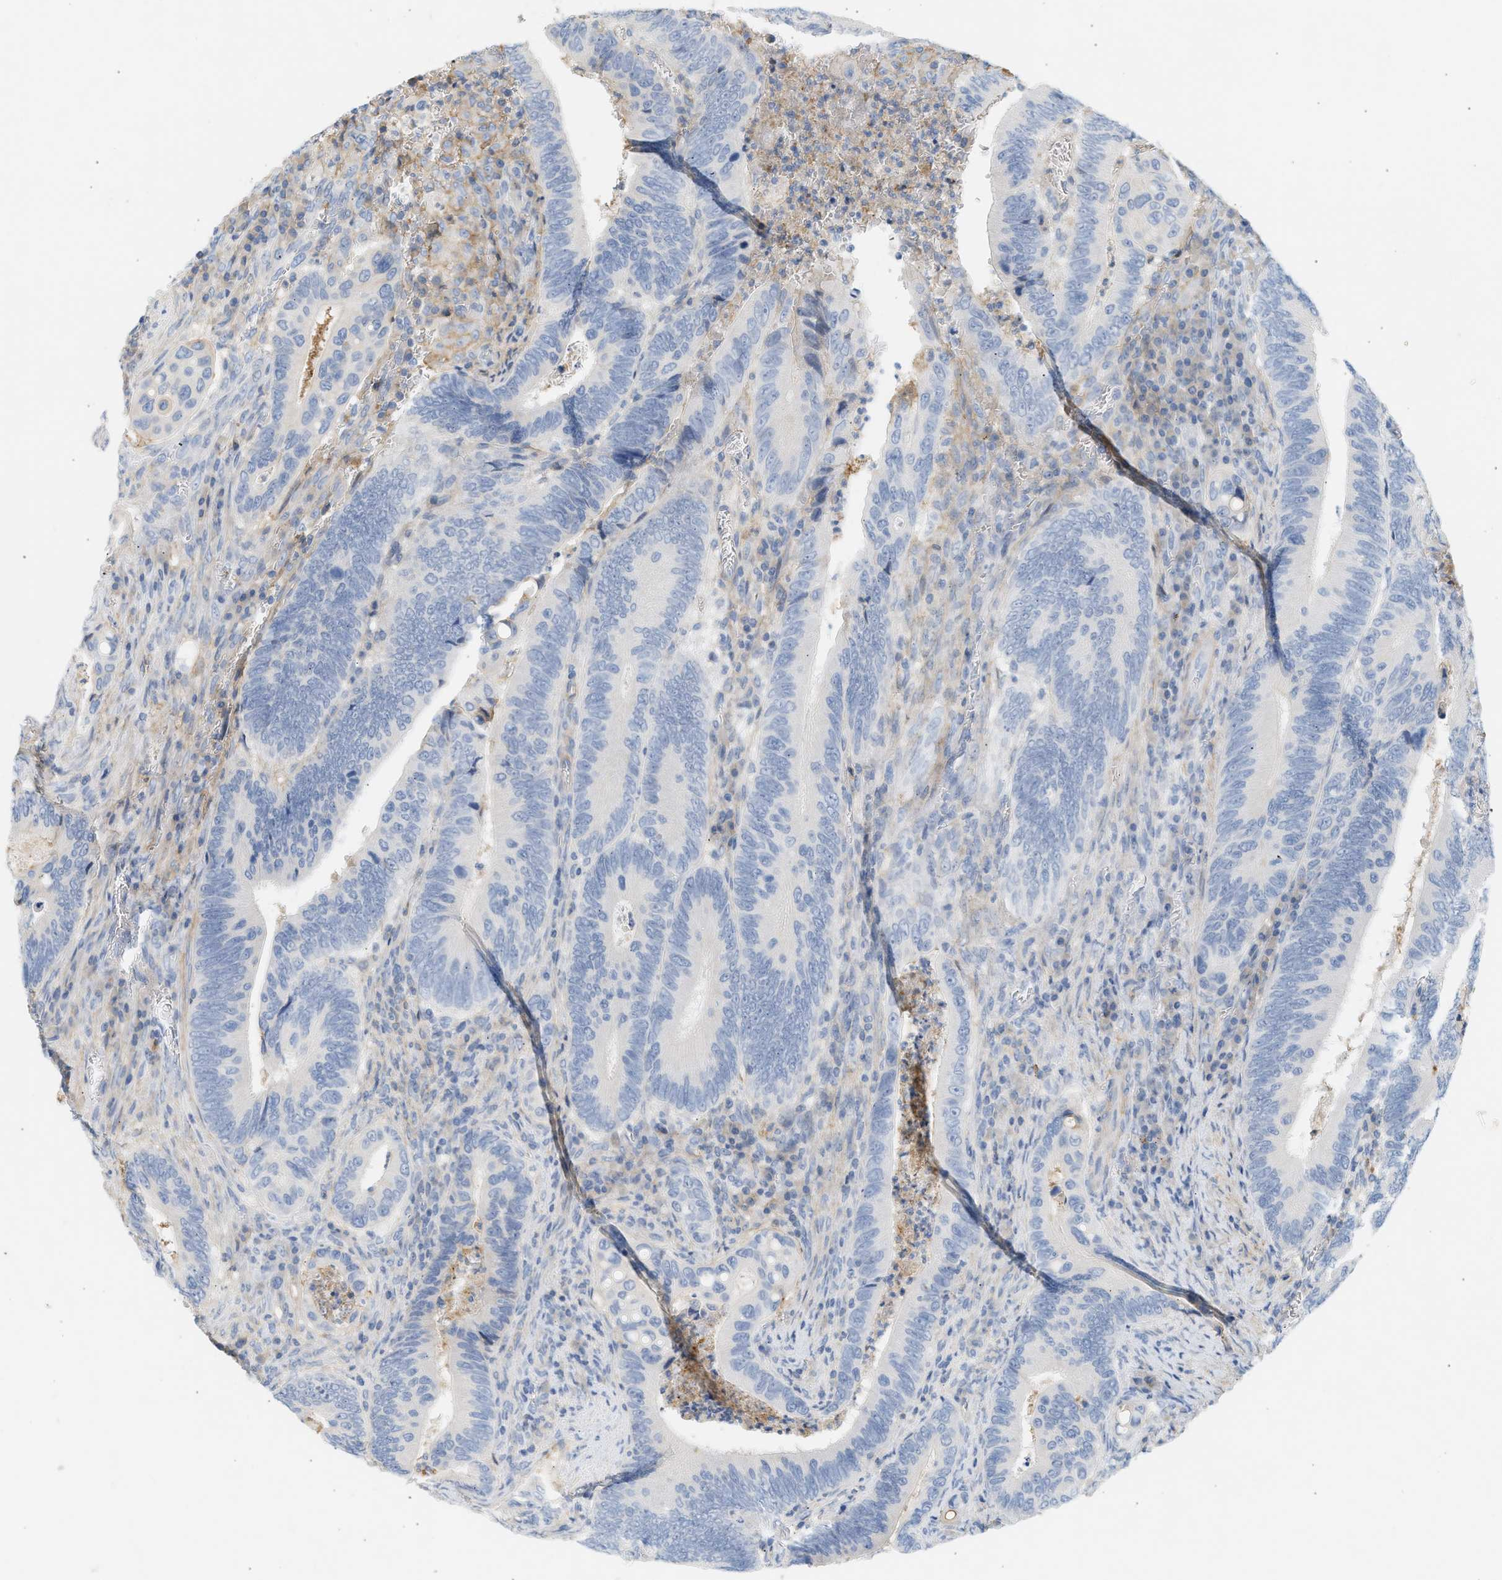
{"staining": {"intensity": "negative", "quantity": "none", "location": "none"}, "tissue": "colorectal cancer", "cell_type": "Tumor cells", "image_type": "cancer", "snomed": [{"axis": "morphology", "description": "Inflammation, NOS"}, {"axis": "morphology", "description": "Adenocarcinoma, NOS"}, {"axis": "topography", "description": "Colon"}], "caption": "Colorectal cancer stained for a protein using IHC exhibits no positivity tumor cells.", "gene": "BVES", "patient": {"sex": "male", "age": 72}}